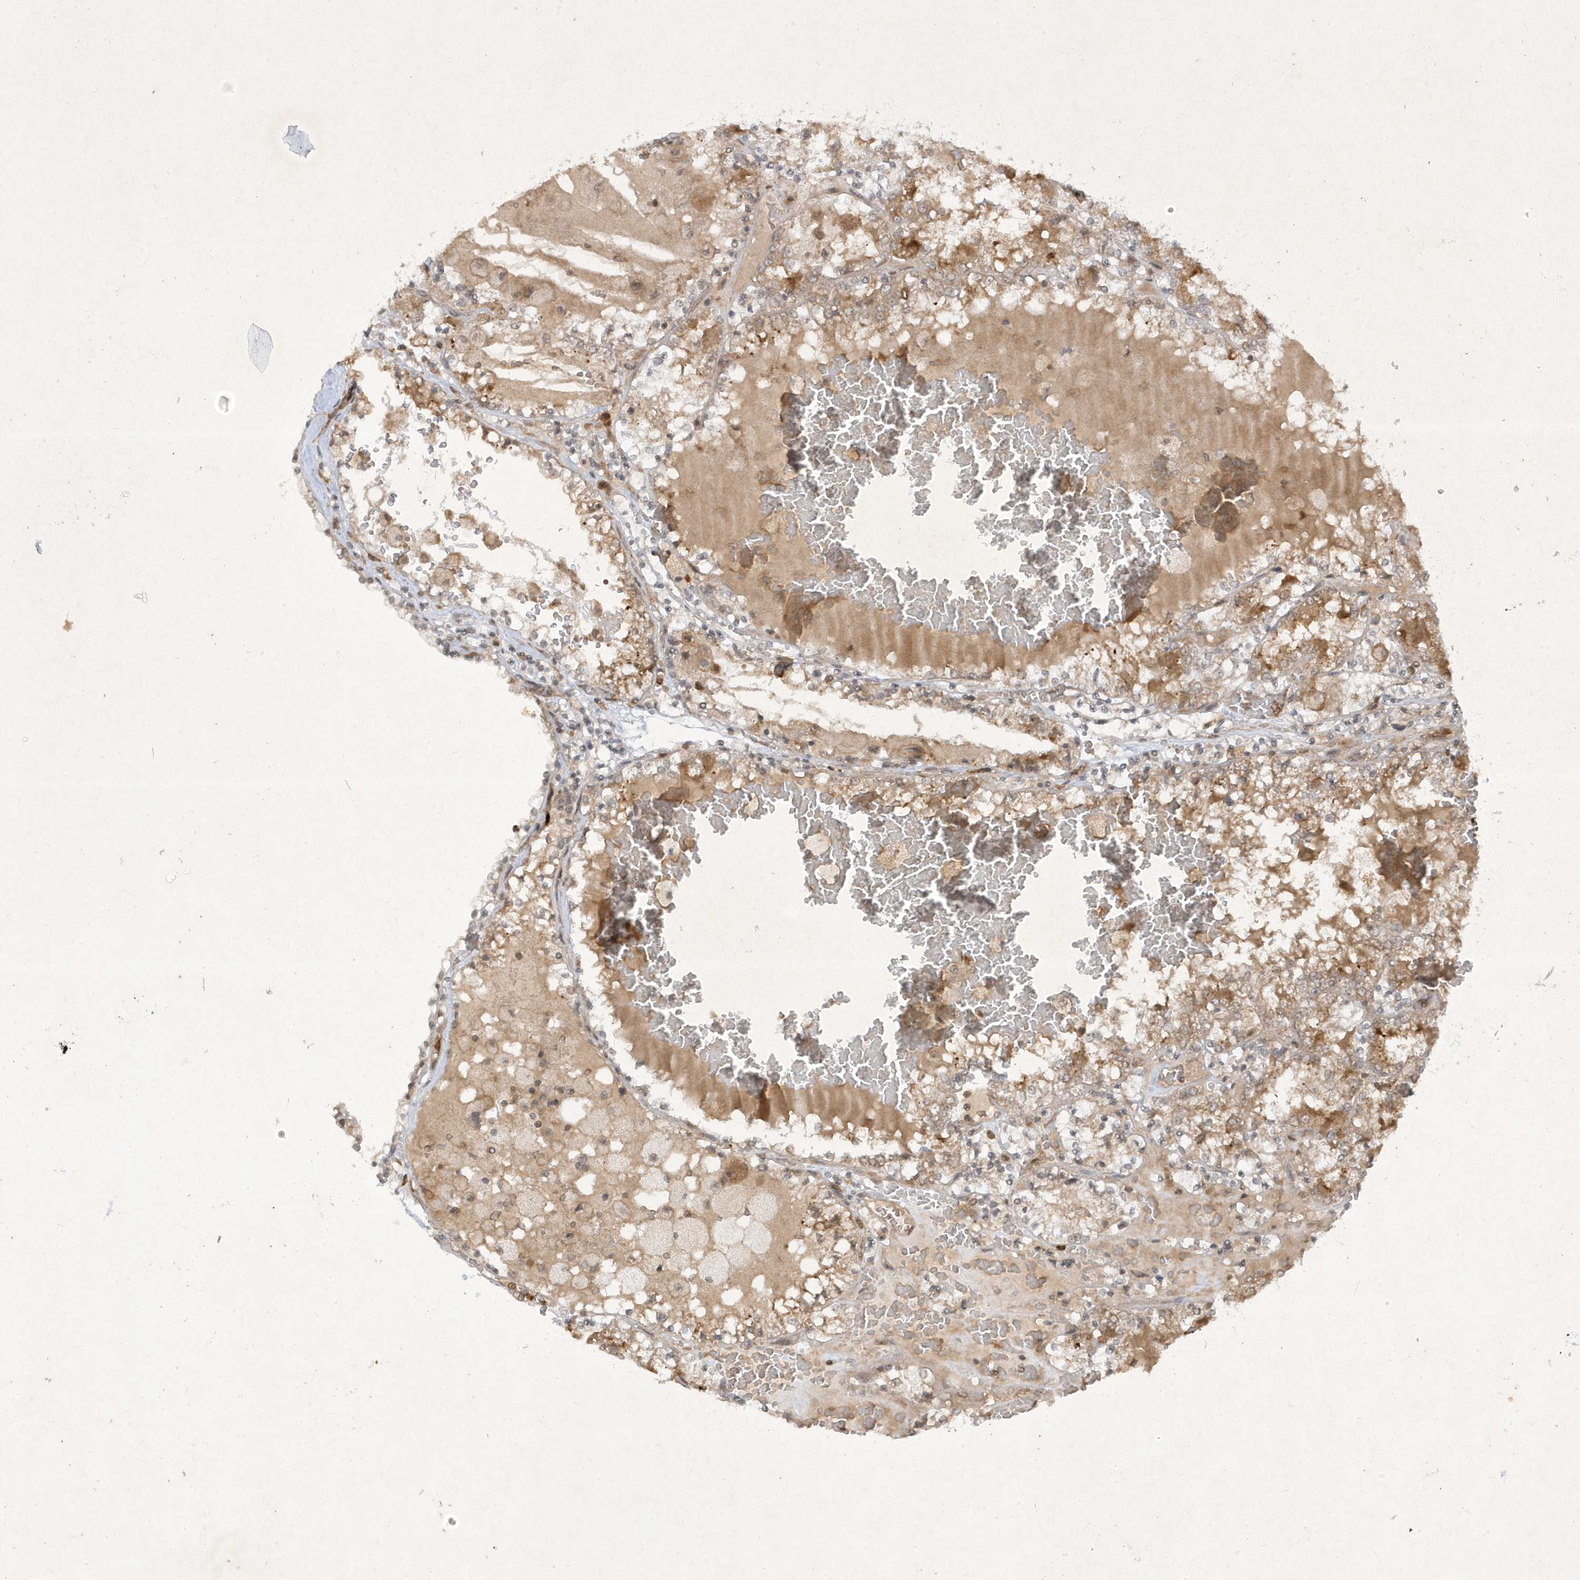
{"staining": {"intensity": "negative", "quantity": "none", "location": "none"}, "tissue": "renal cancer", "cell_type": "Tumor cells", "image_type": "cancer", "snomed": [{"axis": "morphology", "description": "Adenocarcinoma, NOS"}, {"axis": "topography", "description": "Kidney"}], "caption": "Renal adenocarcinoma was stained to show a protein in brown. There is no significant positivity in tumor cells. (IHC, brightfield microscopy, high magnification).", "gene": "ZNF213", "patient": {"sex": "female", "age": 56}}